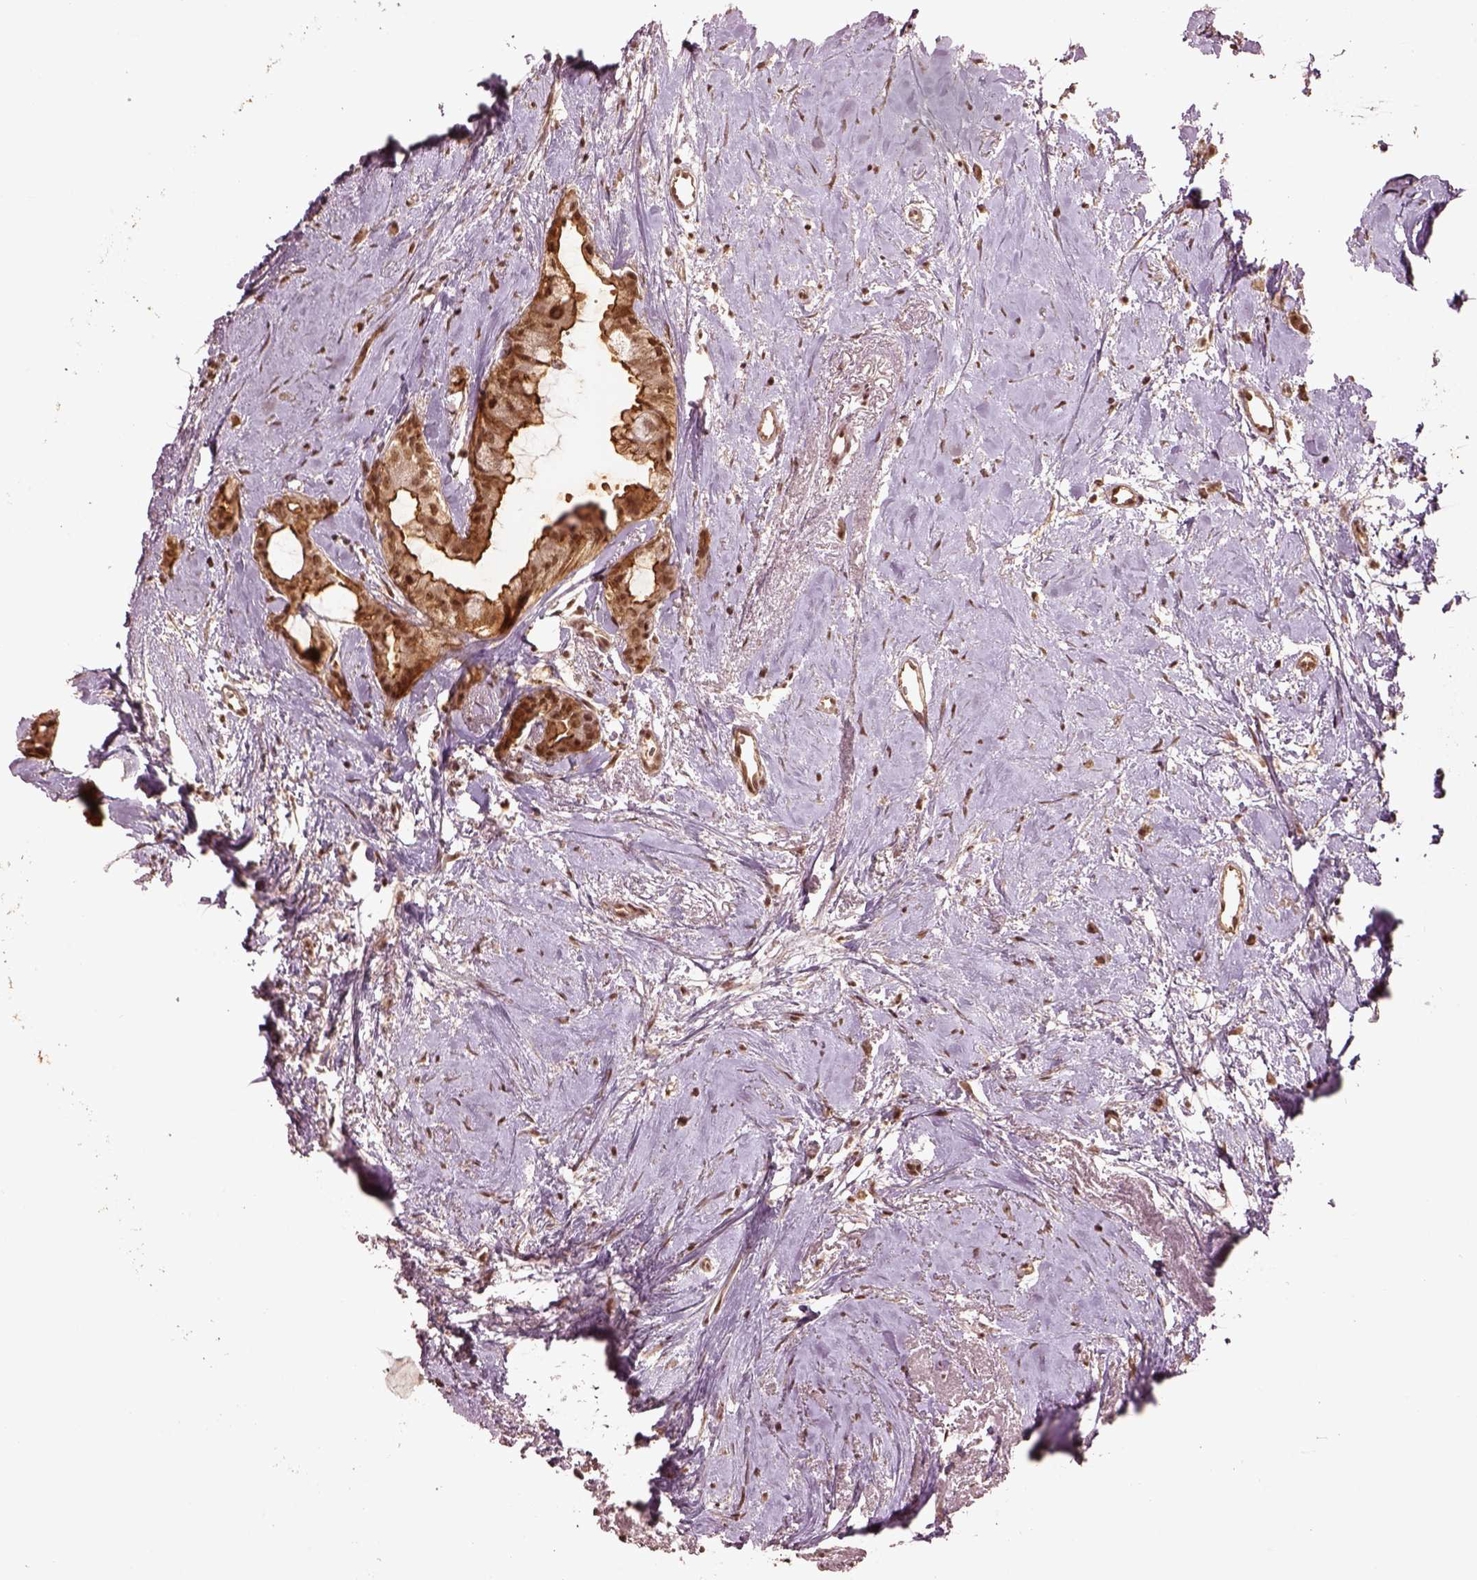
{"staining": {"intensity": "strong", "quantity": ">75%", "location": "cytoplasmic/membranous,nuclear"}, "tissue": "breast cancer", "cell_type": "Tumor cells", "image_type": "cancer", "snomed": [{"axis": "morphology", "description": "Duct carcinoma"}, {"axis": "topography", "description": "Breast"}], "caption": "Breast cancer stained with DAB immunohistochemistry (IHC) displays high levels of strong cytoplasmic/membranous and nuclear expression in approximately >75% of tumor cells.", "gene": "BRD9", "patient": {"sex": "female", "age": 40}}